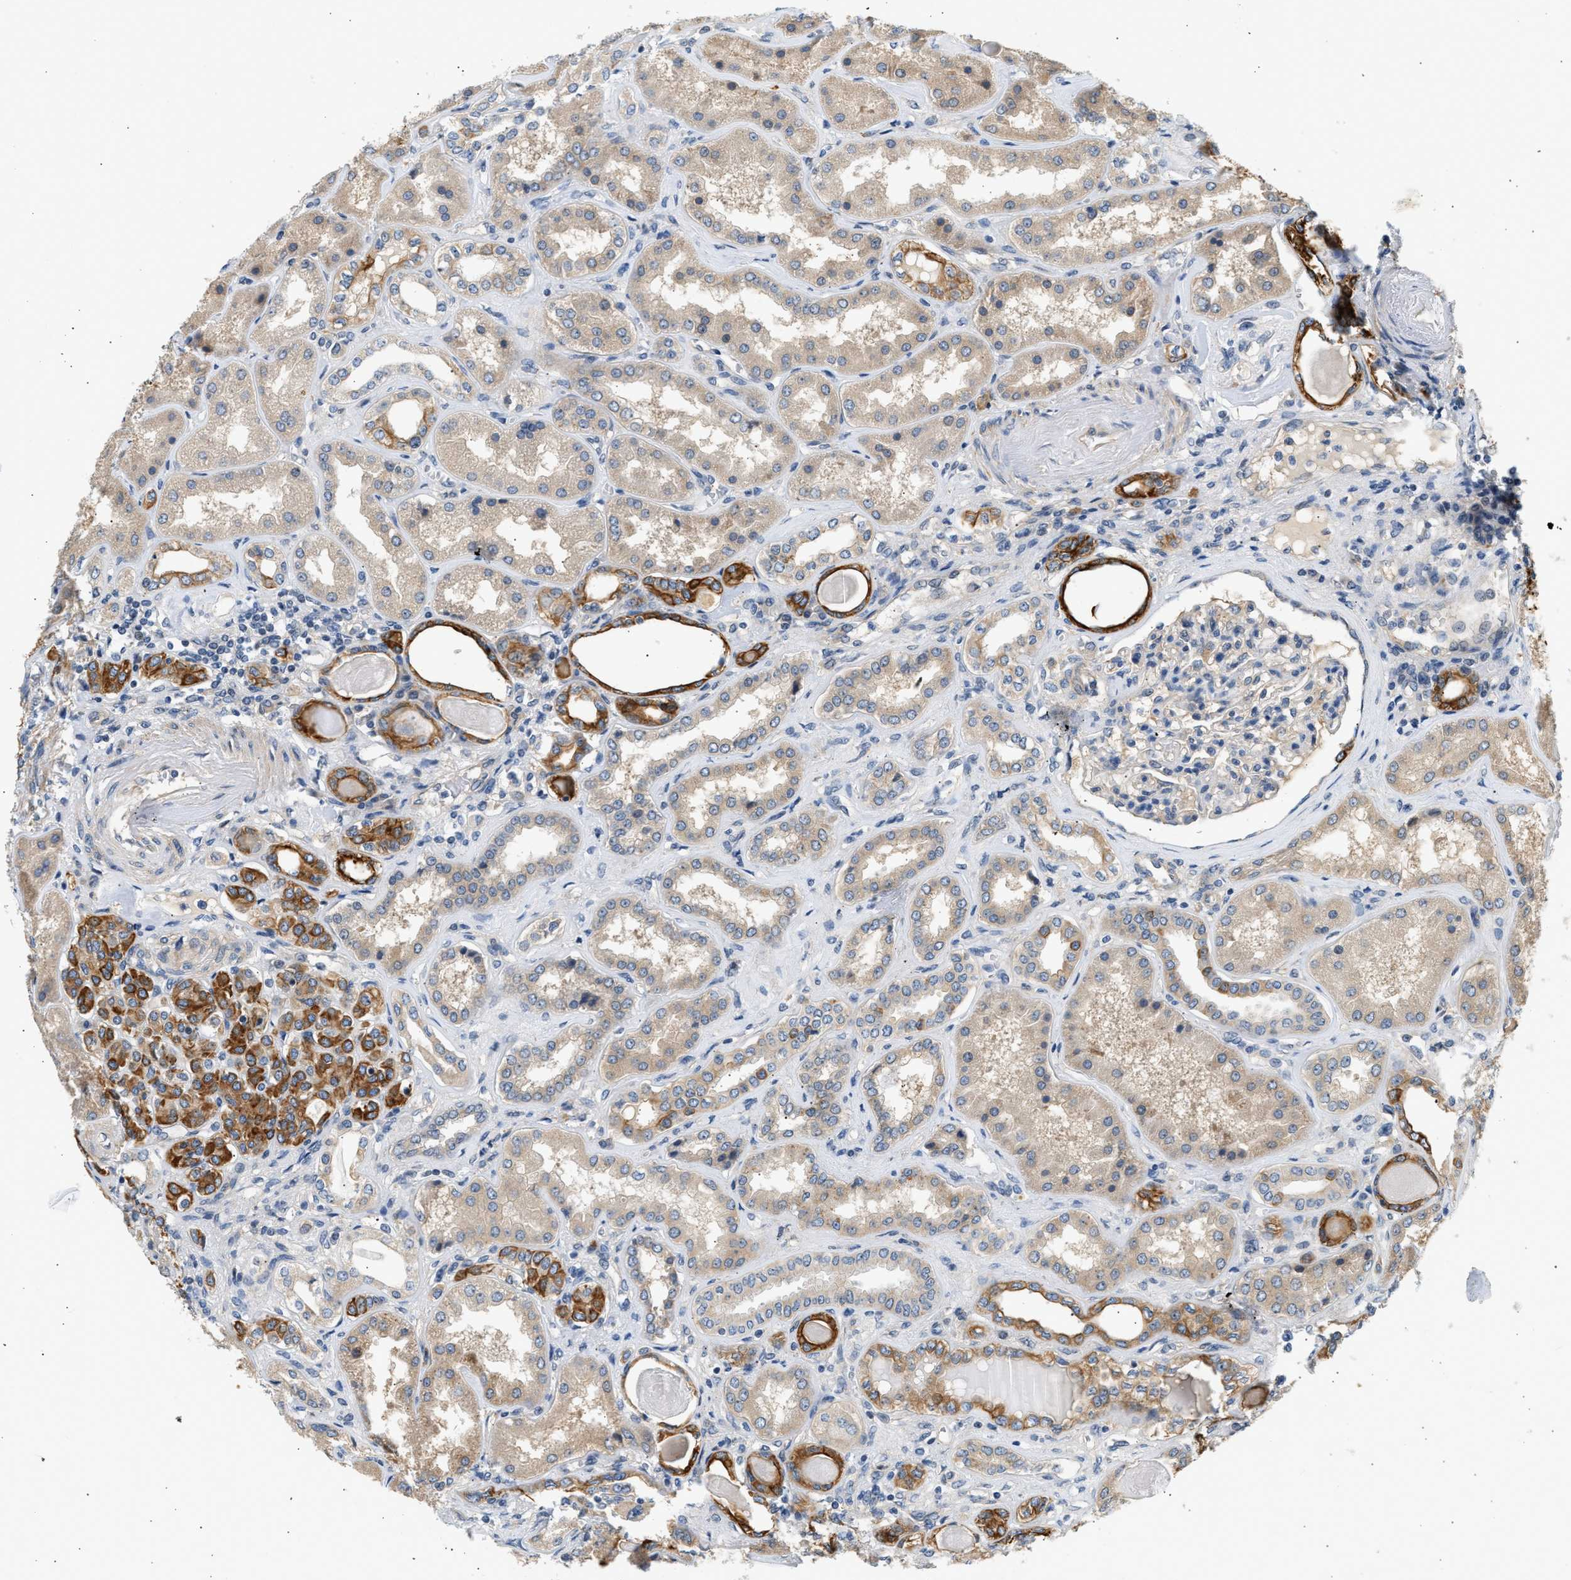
{"staining": {"intensity": "weak", "quantity": "25%-75%", "location": "cytoplasmic/membranous"}, "tissue": "kidney", "cell_type": "Cells in glomeruli", "image_type": "normal", "snomed": [{"axis": "morphology", "description": "Normal tissue, NOS"}, {"axis": "topography", "description": "Kidney"}], "caption": "Kidney stained with IHC demonstrates weak cytoplasmic/membranous expression in about 25%-75% of cells in glomeruli.", "gene": "WDR31", "patient": {"sex": "female", "age": 56}}